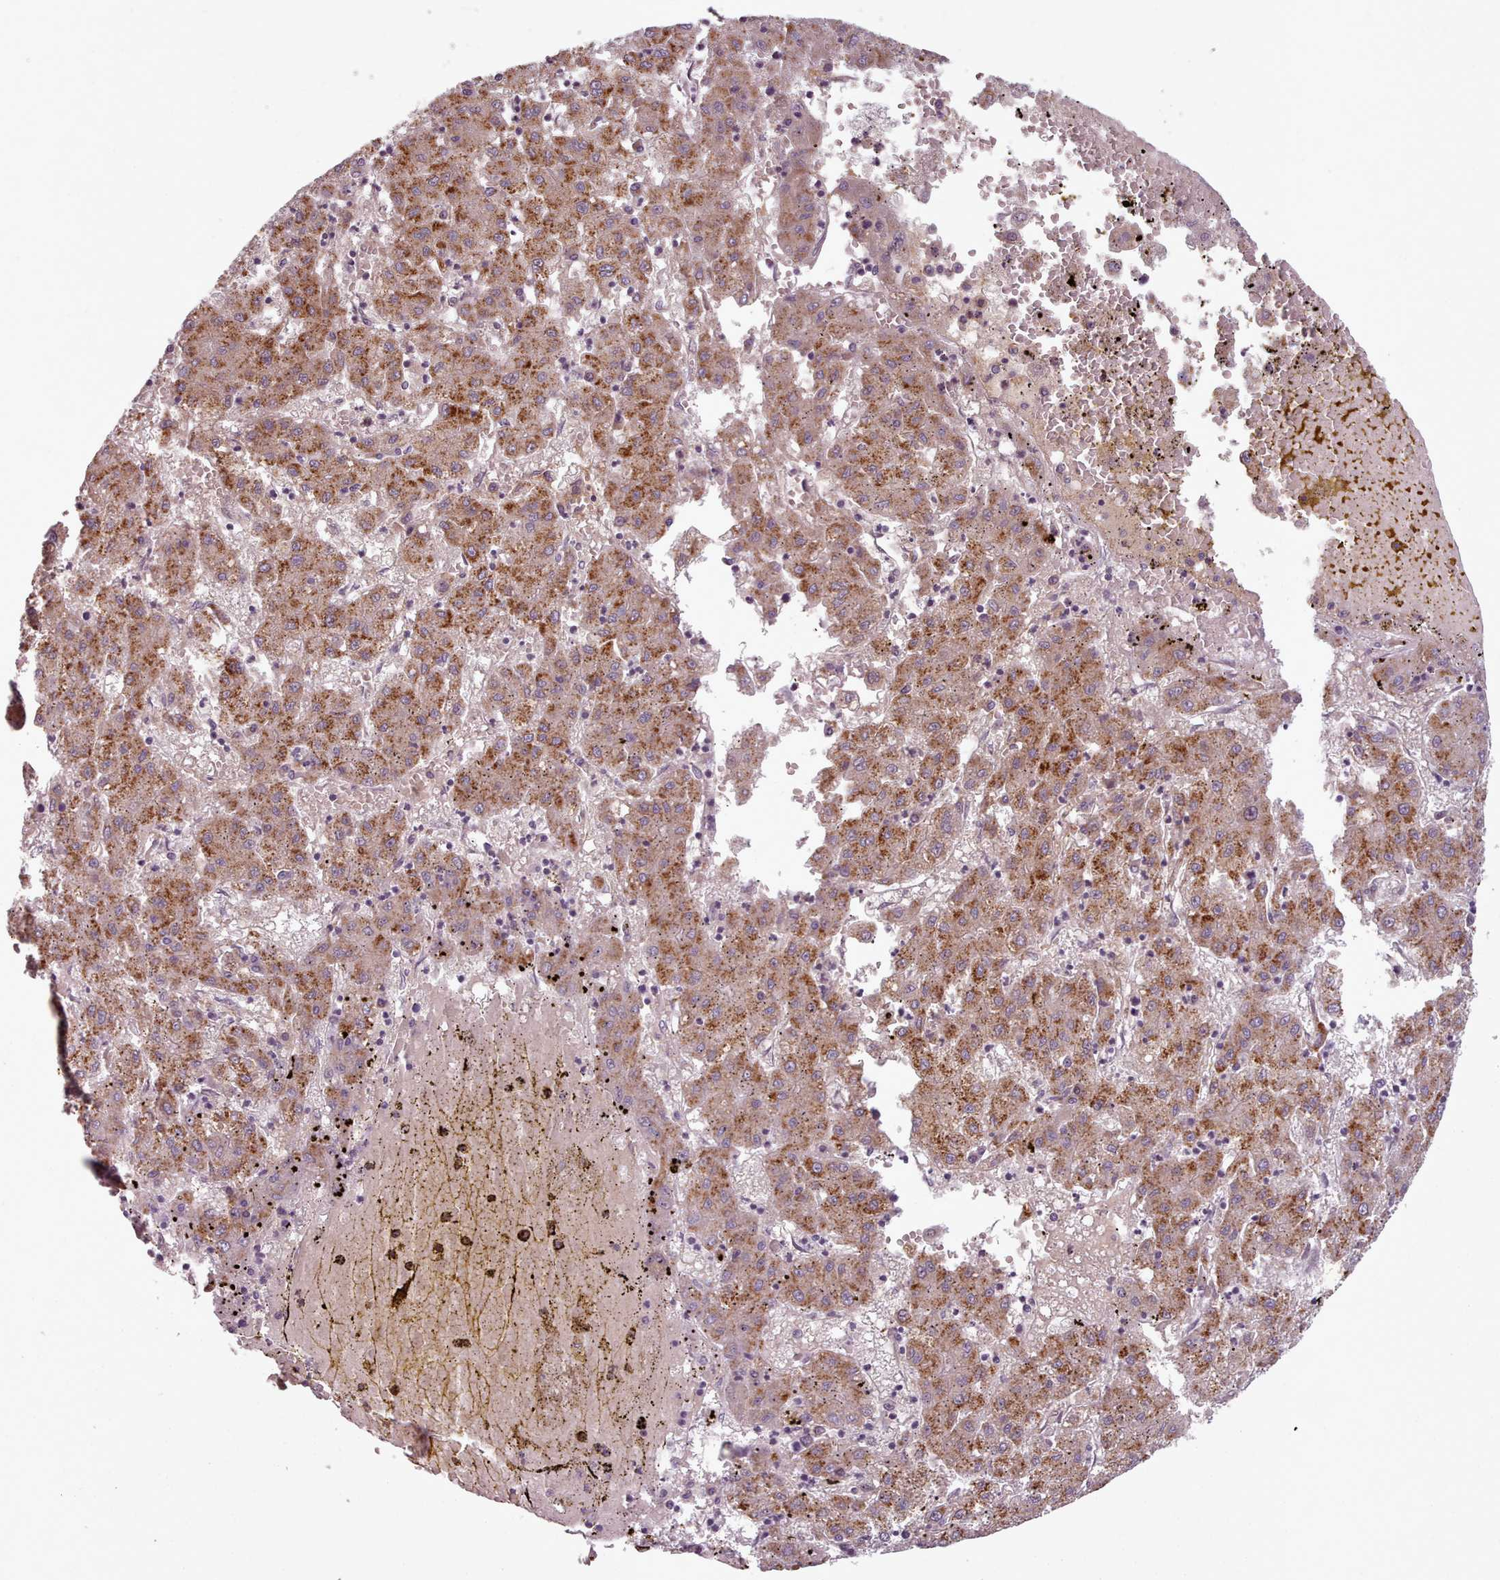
{"staining": {"intensity": "strong", "quantity": ">75%", "location": "cytoplasmic/membranous"}, "tissue": "liver cancer", "cell_type": "Tumor cells", "image_type": "cancer", "snomed": [{"axis": "morphology", "description": "Carcinoma, Hepatocellular, NOS"}, {"axis": "topography", "description": "Liver"}], "caption": "A histopathology image of liver hepatocellular carcinoma stained for a protein demonstrates strong cytoplasmic/membranous brown staining in tumor cells.", "gene": "LAPTM5", "patient": {"sex": "male", "age": 72}}